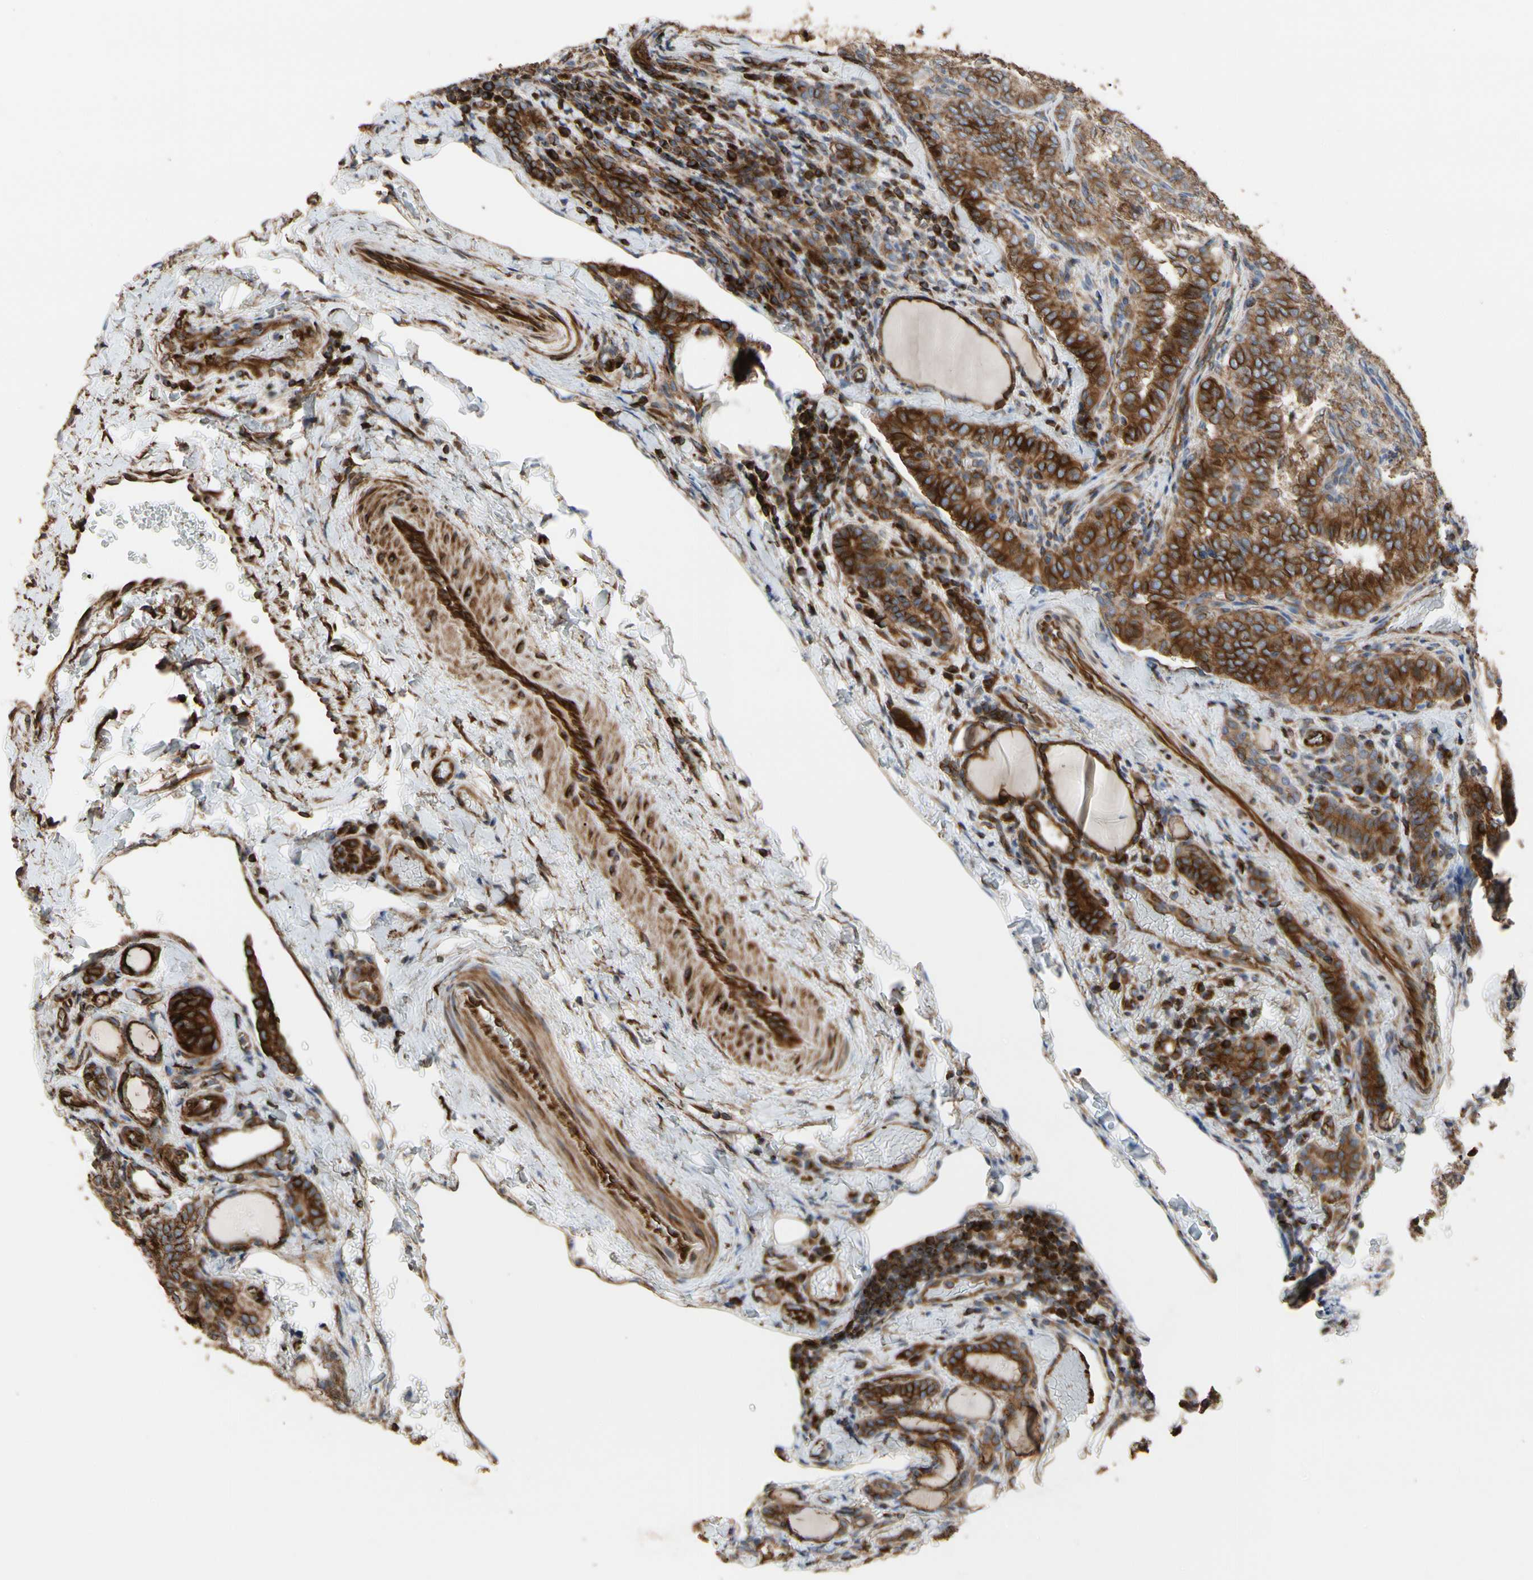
{"staining": {"intensity": "moderate", "quantity": "<25%", "location": "cytoplasmic/membranous"}, "tissue": "thyroid cancer", "cell_type": "Tumor cells", "image_type": "cancer", "snomed": [{"axis": "morphology", "description": "Normal tissue, NOS"}, {"axis": "morphology", "description": "Papillary adenocarcinoma, NOS"}, {"axis": "topography", "description": "Thyroid gland"}], "caption": "Thyroid papillary adenocarcinoma was stained to show a protein in brown. There is low levels of moderate cytoplasmic/membranous positivity in approximately <25% of tumor cells.", "gene": "TUBA1A", "patient": {"sex": "female", "age": 30}}